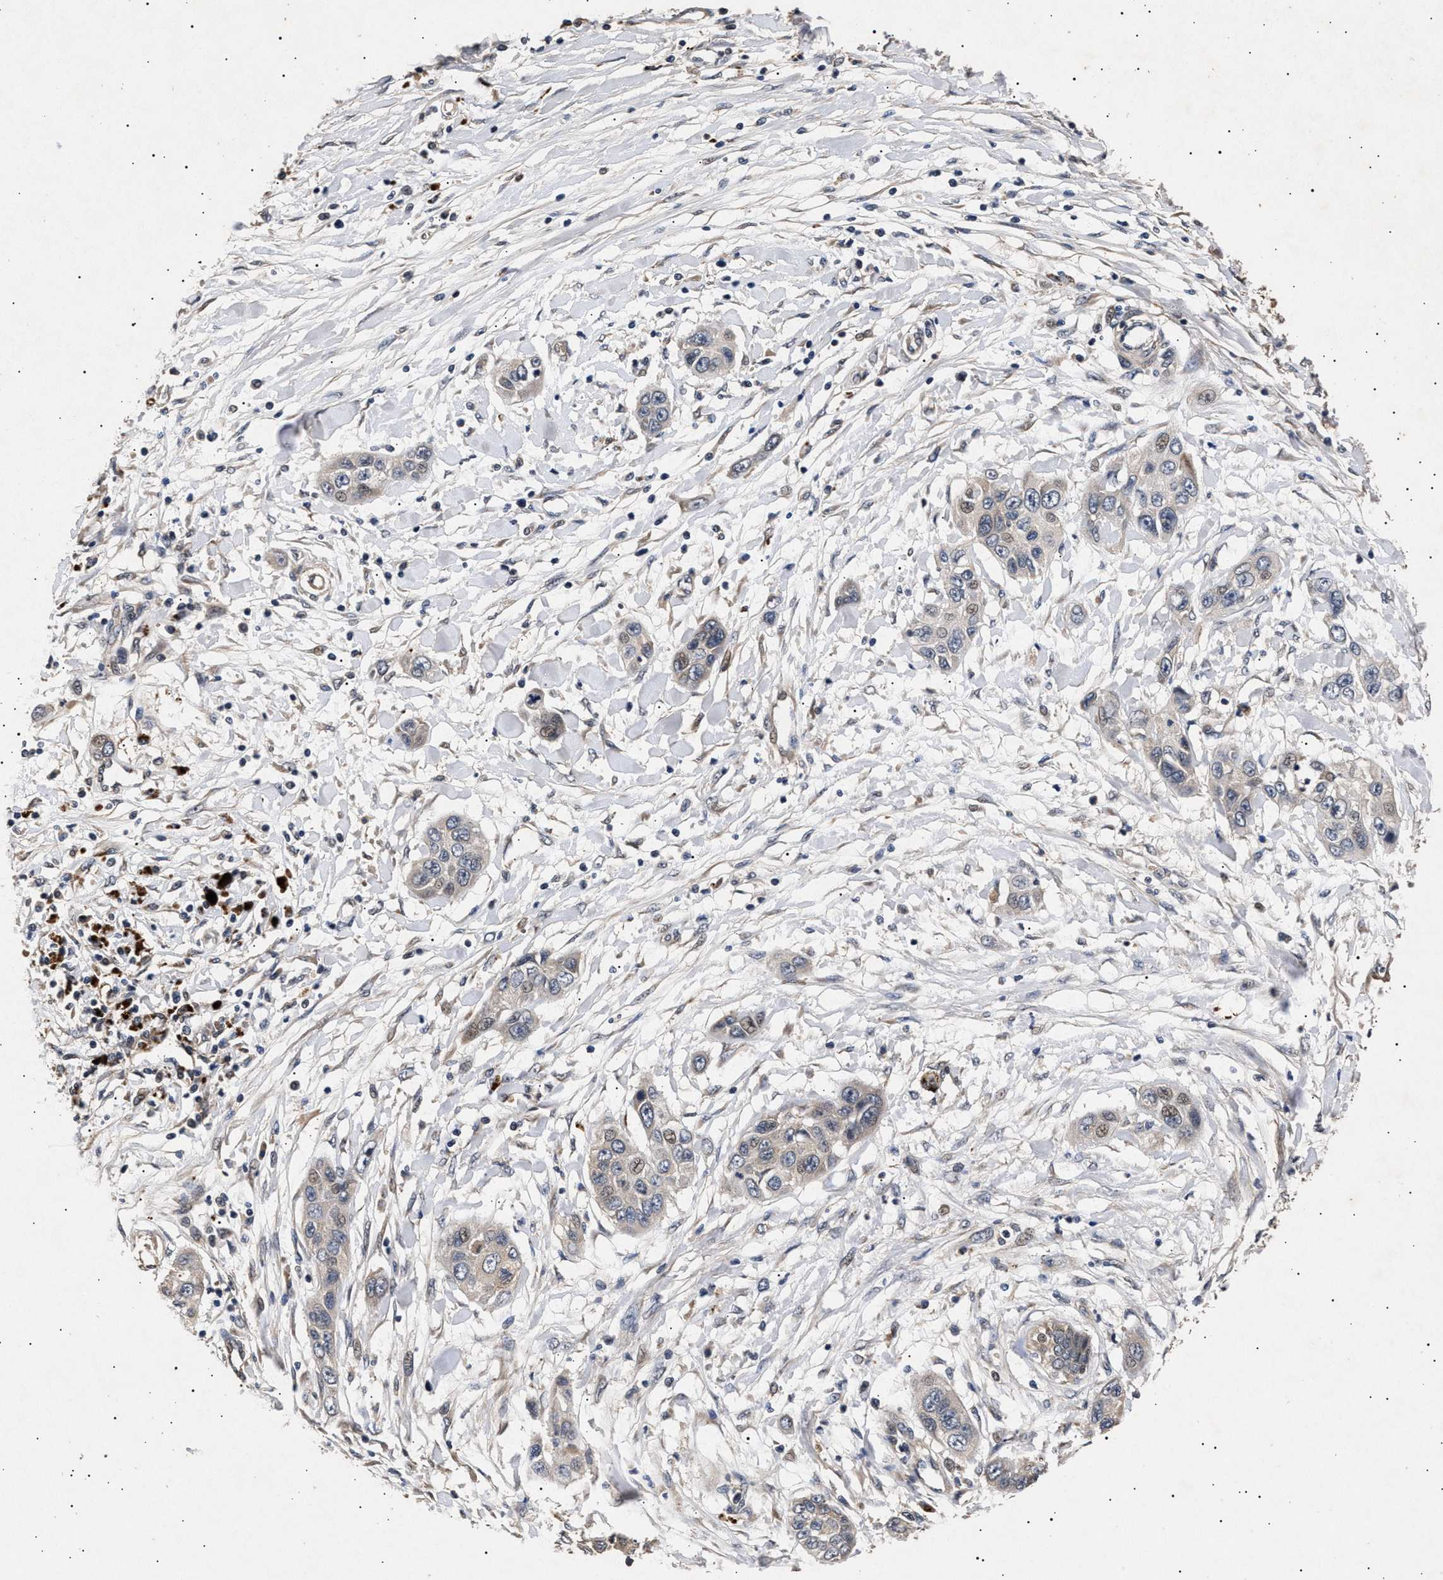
{"staining": {"intensity": "weak", "quantity": "25%-75%", "location": "cytoplasmic/membranous"}, "tissue": "pancreatic cancer", "cell_type": "Tumor cells", "image_type": "cancer", "snomed": [{"axis": "morphology", "description": "Adenocarcinoma, NOS"}, {"axis": "topography", "description": "Pancreas"}], "caption": "This is an image of immunohistochemistry staining of adenocarcinoma (pancreatic), which shows weak expression in the cytoplasmic/membranous of tumor cells.", "gene": "ITGB5", "patient": {"sex": "female", "age": 70}}